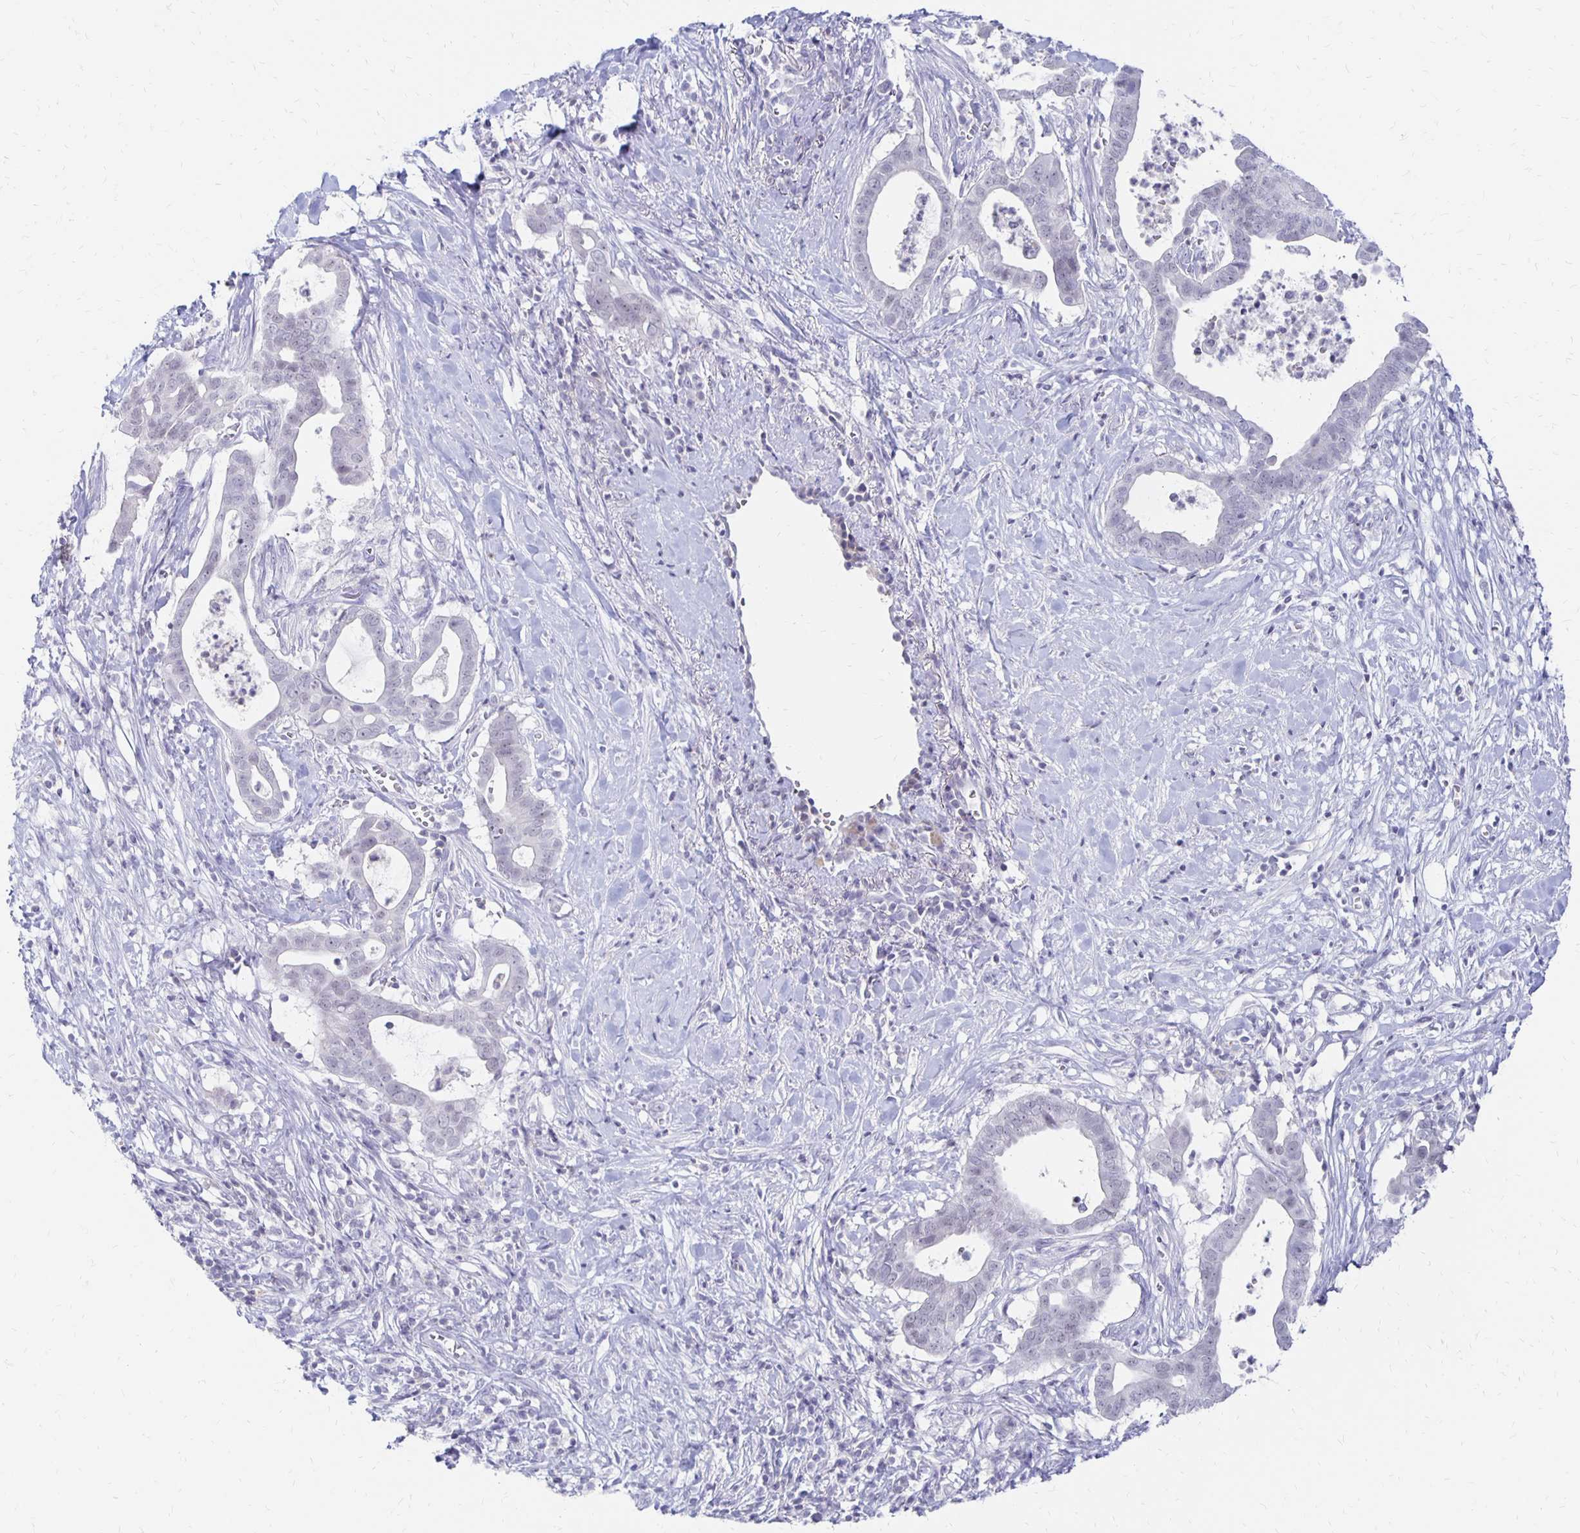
{"staining": {"intensity": "negative", "quantity": "none", "location": "none"}, "tissue": "pancreatic cancer", "cell_type": "Tumor cells", "image_type": "cancer", "snomed": [{"axis": "morphology", "description": "Adenocarcinoma, NOS"}, {"axis": "topography", "description": "Pancreas"}], "caption": "Immunohistochemical staining of human adenocarcinoma (pancreatic) demonstrates no significant staining in tumor cells.", "gene": "SYT2", "patient": {"sex": "male", "age": 61}}